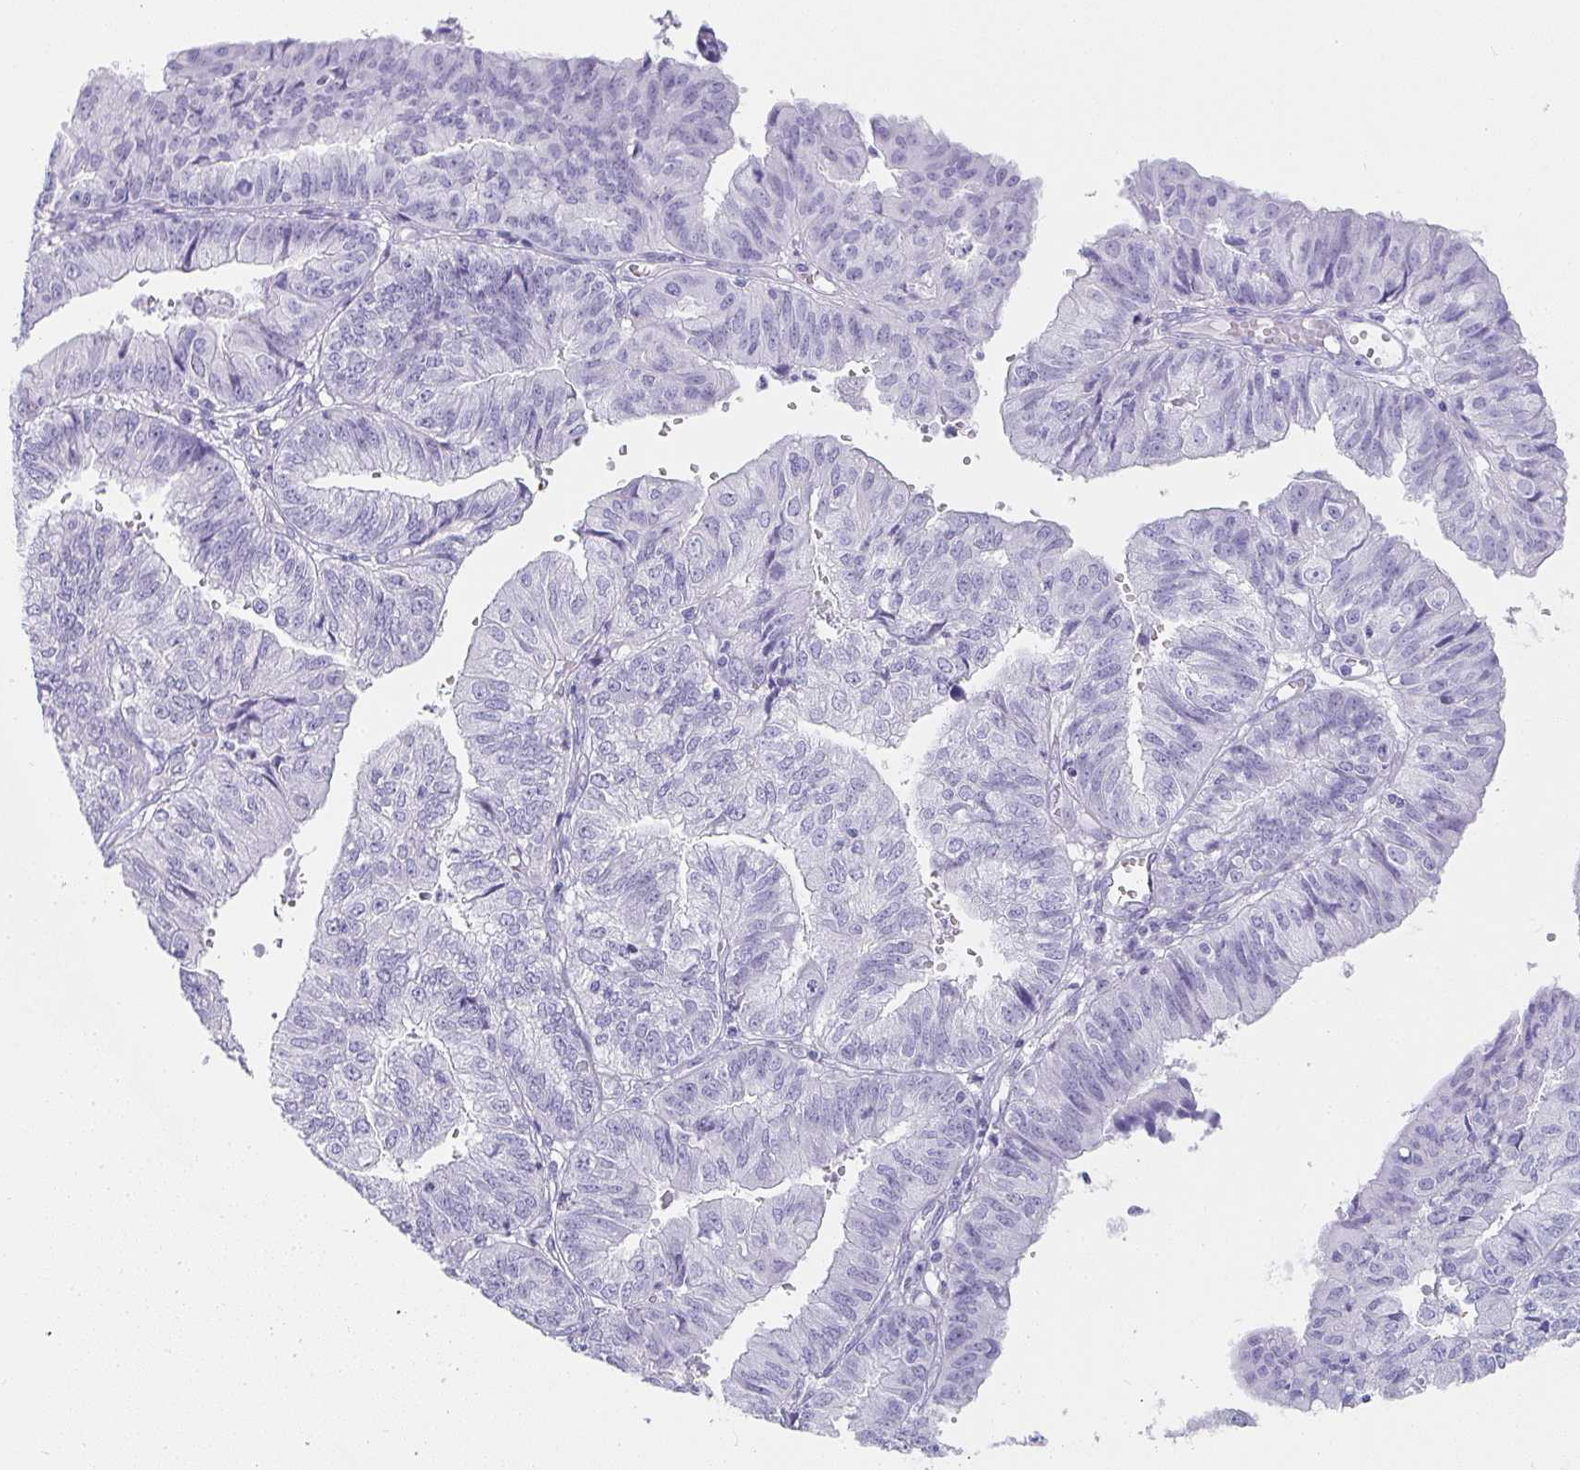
{"staining": {"intensity": "negative", "quantity": "none", "location": "none"}, "tissue": "endometrial cancer", "cell_type": "Tumor cells", "image_type": "cancer", "snomed": [{"axis": "morphology", "description": "Adenocarcinoma, NOS"}, {"axis": "topography", "description": "Endometrium"}], "caption": "Tumor cells are negative for protein expression in human endometrial cancer (adenocarcinoma).", "gene": "PRND", "patient": {"sex": "female", "age": 56}}